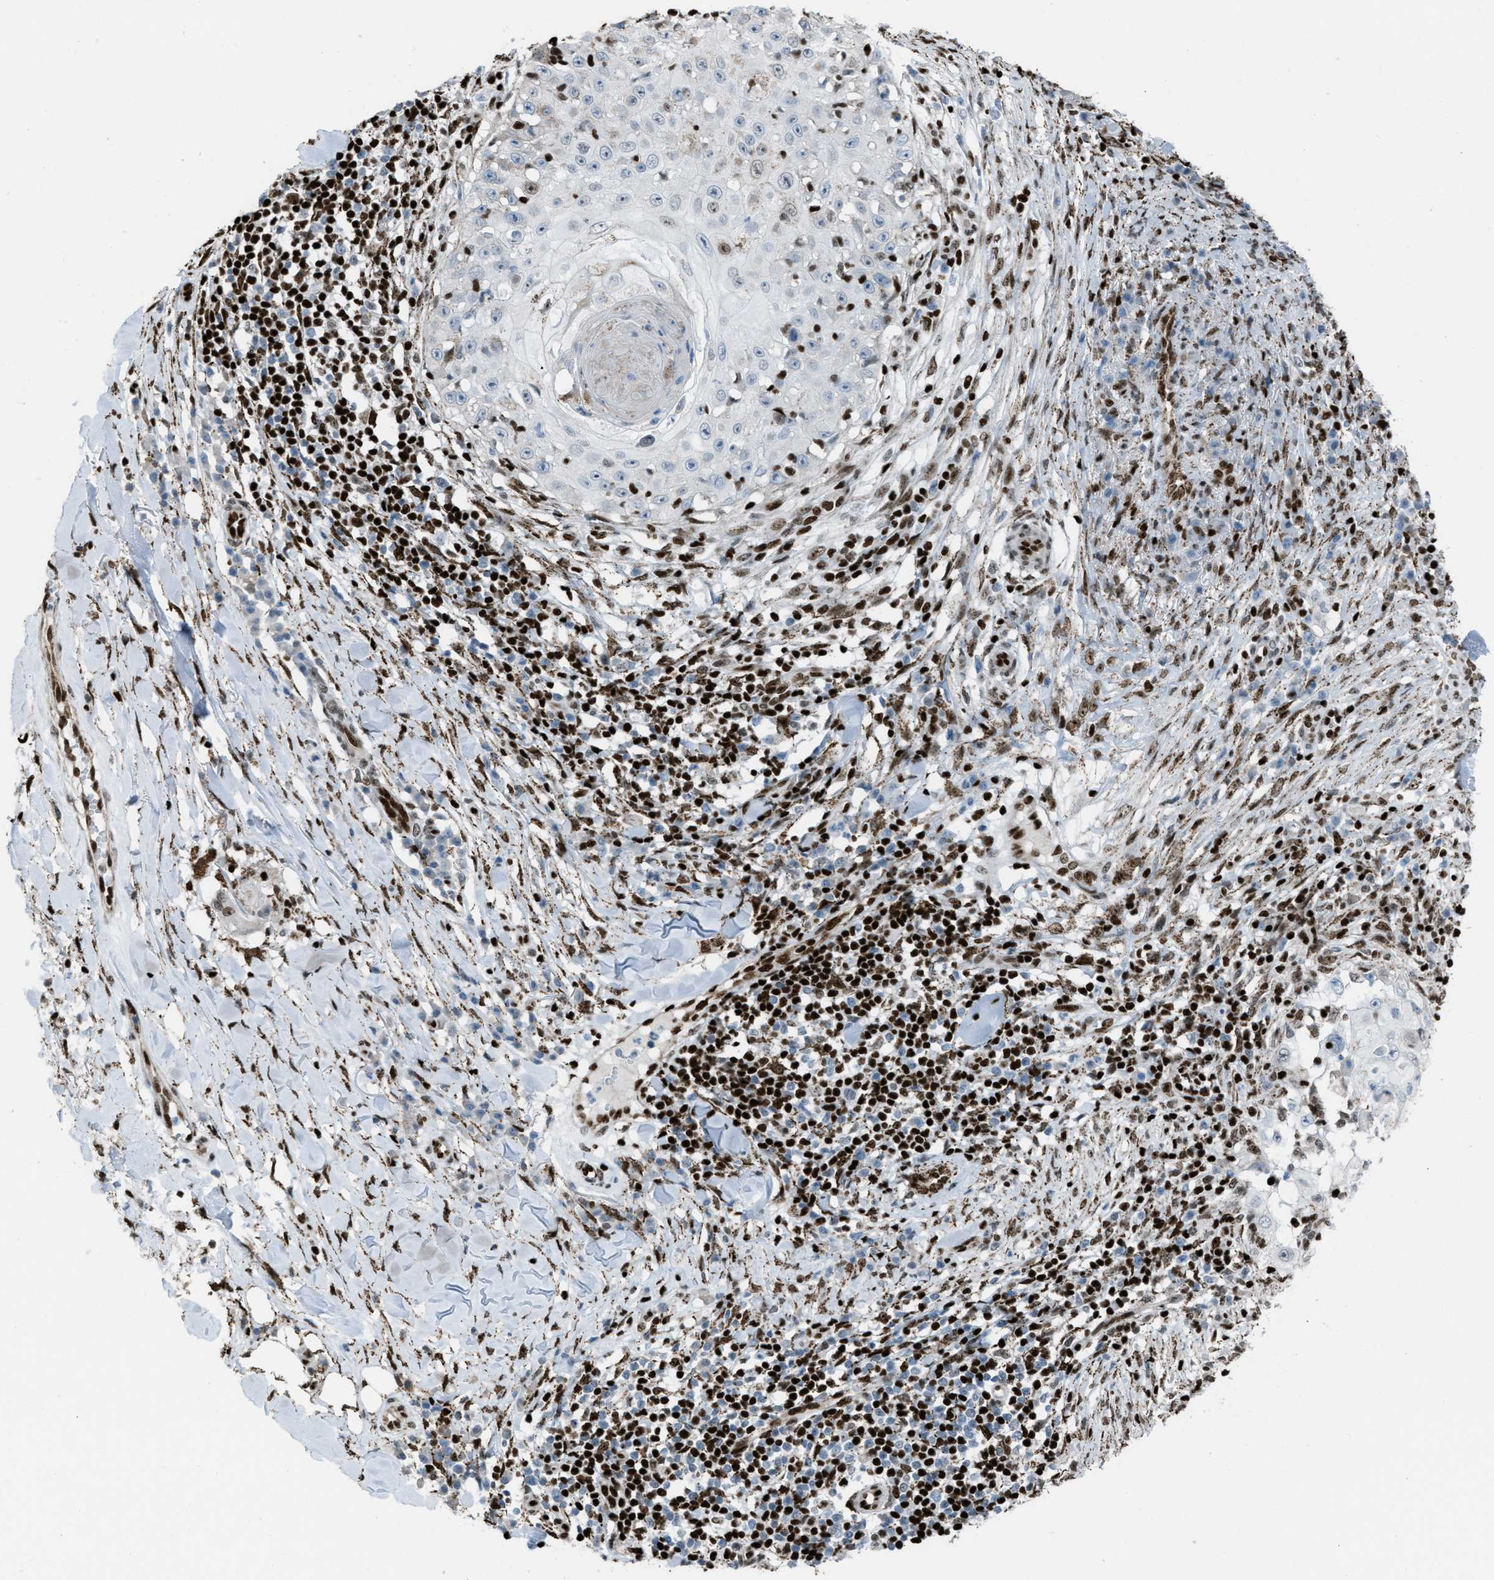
{"staining": {"intensity": "negative", "quantity": "none", "location": "none"}, "tissue": "skin cancer", "cell_type": "Tumor cells", "image_type": "cancer", "snomed": [{"axis": "morphology", "description": "Squamous cell carcinoma, NOS"}, {"axis": "topography", "description": "Skin"}], "caption": "Protein analysis of skin cancer (squamous cell carcinoma) reveals no significant expression in tumor cells. The staining is performed using DAB (3,3'-diaminobenzidine) brown chromogen with nuclei counter-stained in using hematoxylin.", "gene": "SLFN5", "patient": {"sex": "male", "age": 86}}